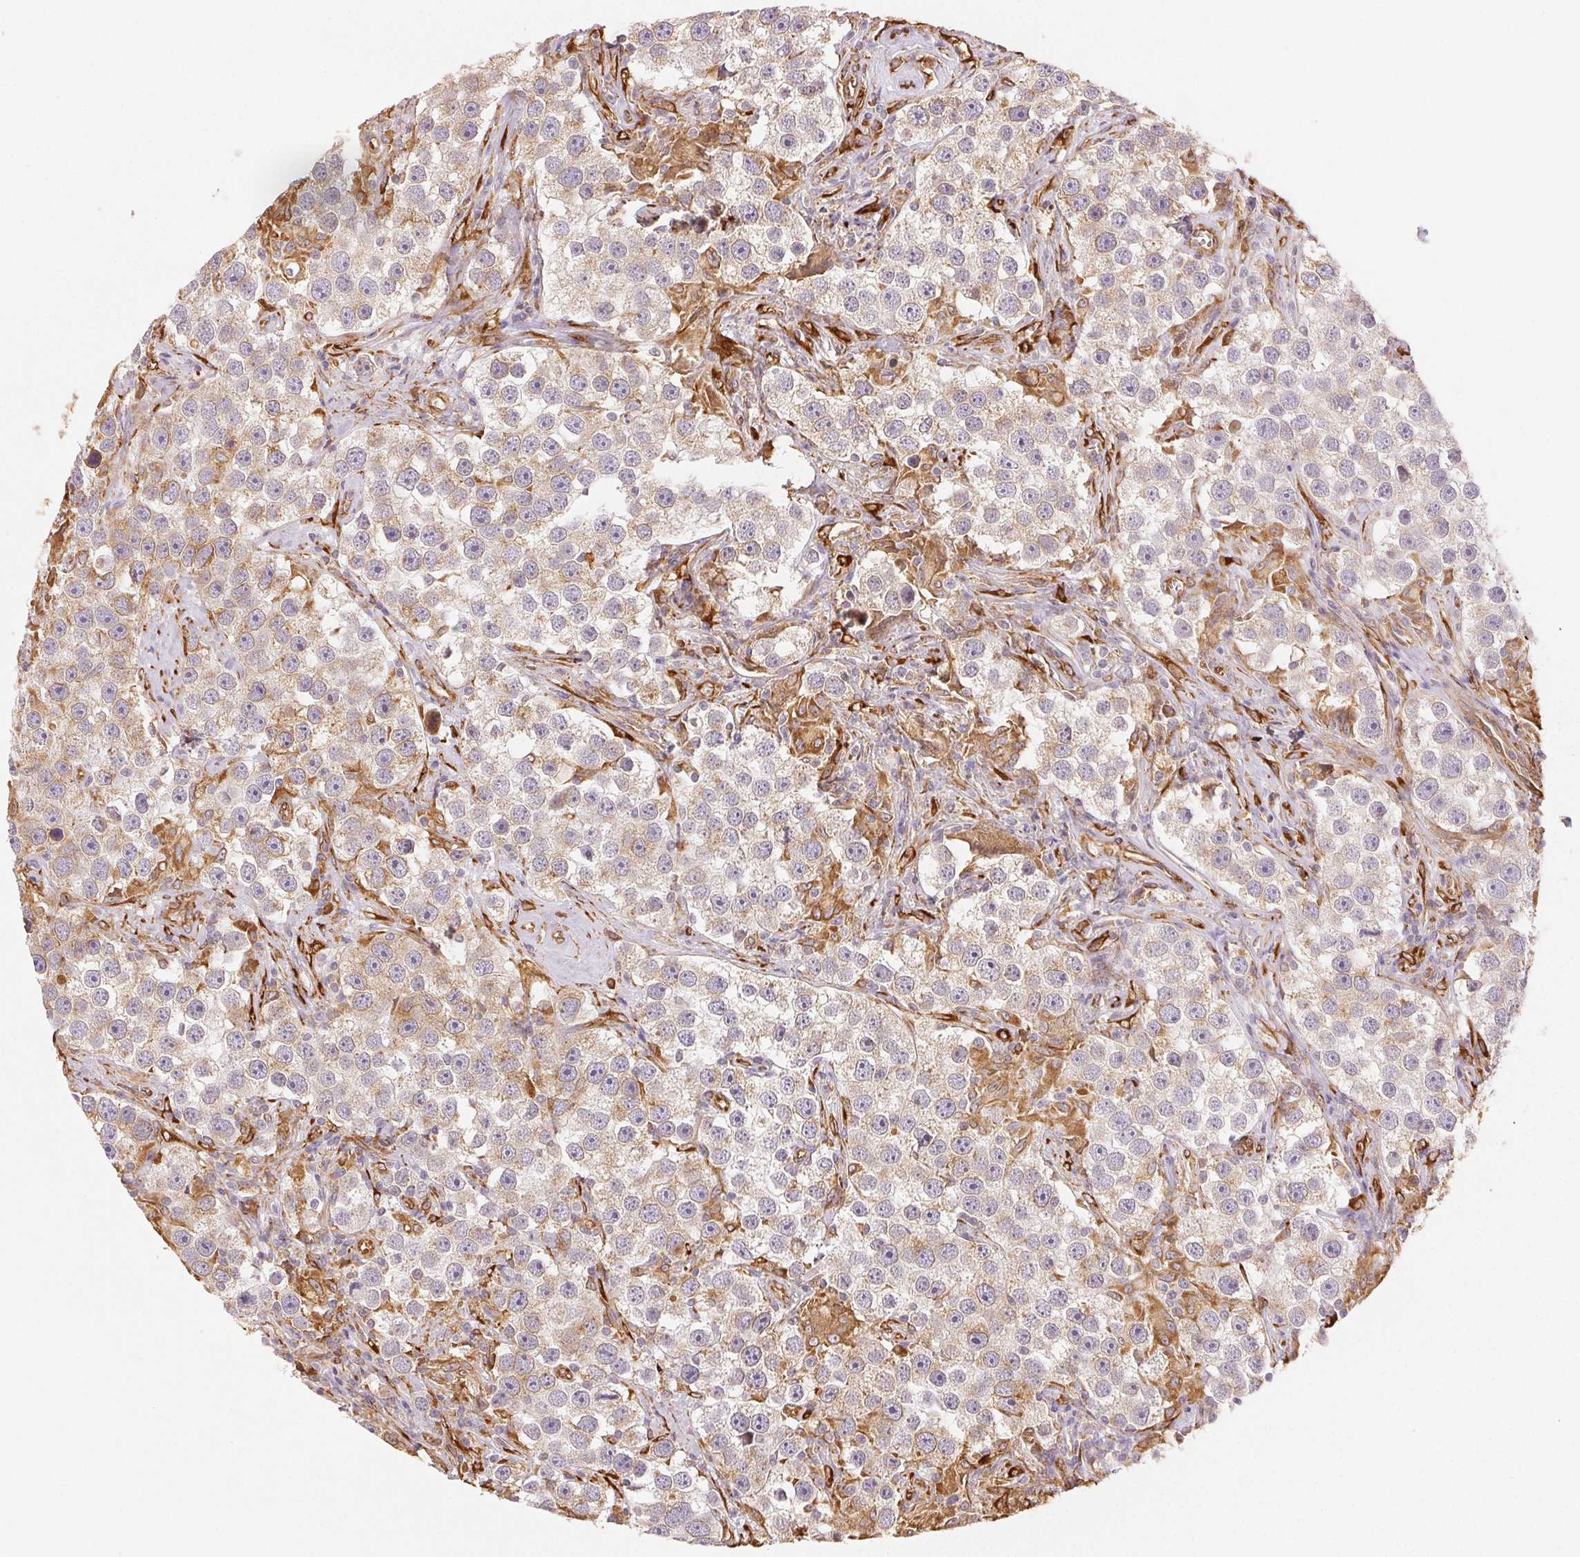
{"staining": {"intensity": "weak", "quantity": "25%-75%", "location": "cytoplasmic/membranous"}, "tissue": "testis cancer", "cell_type": "Tumor cells", "image_type": "cancer", "snomed": [{"axis": "morphology", "description": "Seminoma, NOS"}, {"axis": "topography", "description": "Testis"}], "caption": "Immunohistochemistry (IHC) photomicrograph of neoplastic tissue: human testis seminoma stained using IHC exhibits low levels of weak protein expression localized specifically in the cytoplasmic/membranous of tumor cells, appearing as a cytoplasmic/membranous brown color.", "gene": "RCN3", "patient": {"sex": "male", "age": 49}}